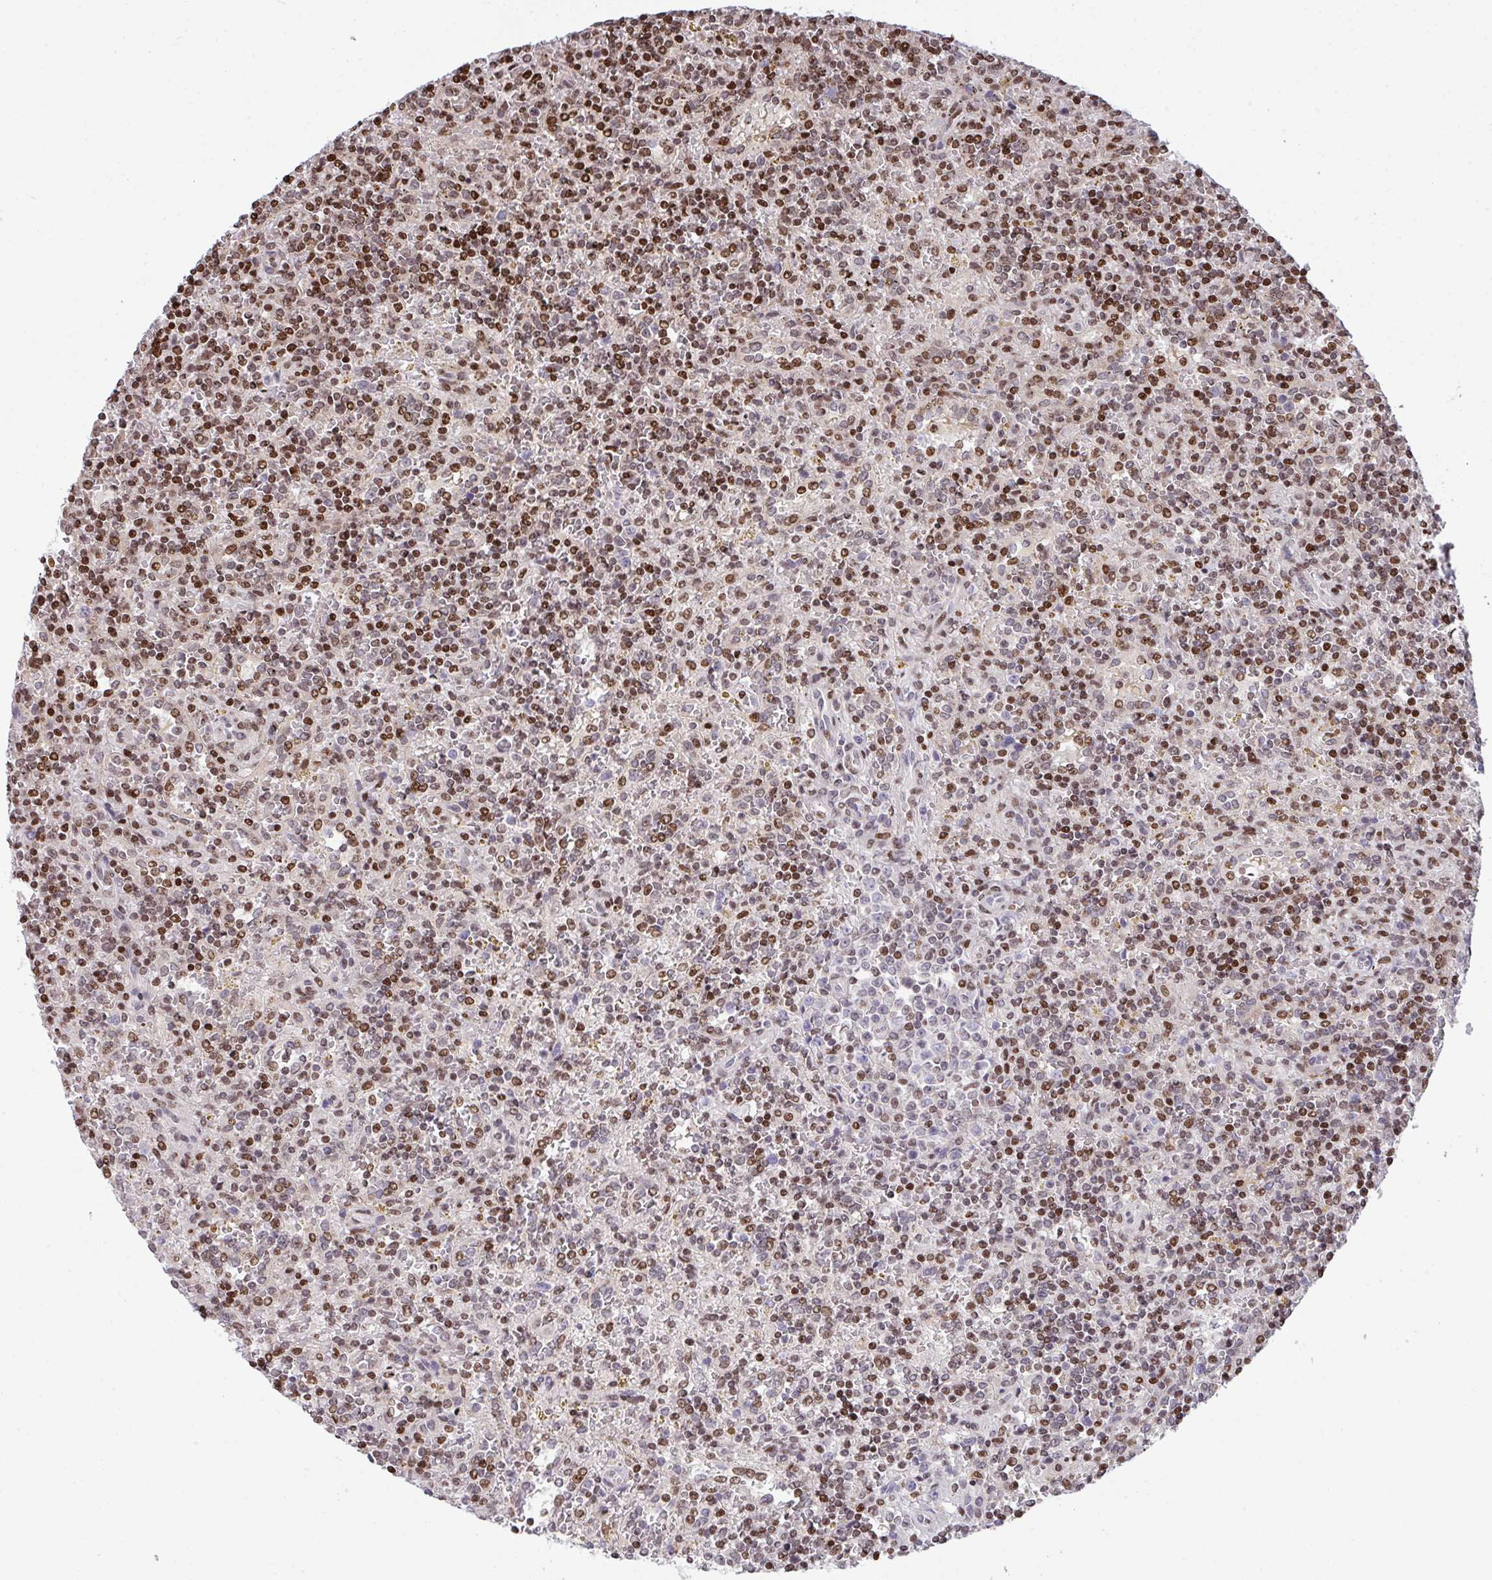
{"staining": {"intensity": "moderate", "quantity": ">75%", "location": "nuclear"}, "tissue": "lymphoma", "cell_type": "Tumor cells", "image_type": "cancer", "snomed": [{"axis": "morphology", "description": "Malignant lymphoma, non-Hodgkin's type, Low grade"}, {"axis": "topography", "description": "Spleen"}], "caption": "The photomicrograph demonstrates immunohistochemical staining of malignant lymphoma, non-Hodgkin's type (low-grade). There is moderate nuclear staining is identified in approximately >75% of tumor cells.", "gene": "RAPGEF5", "patient": {"sex": "male", "age": 67}}